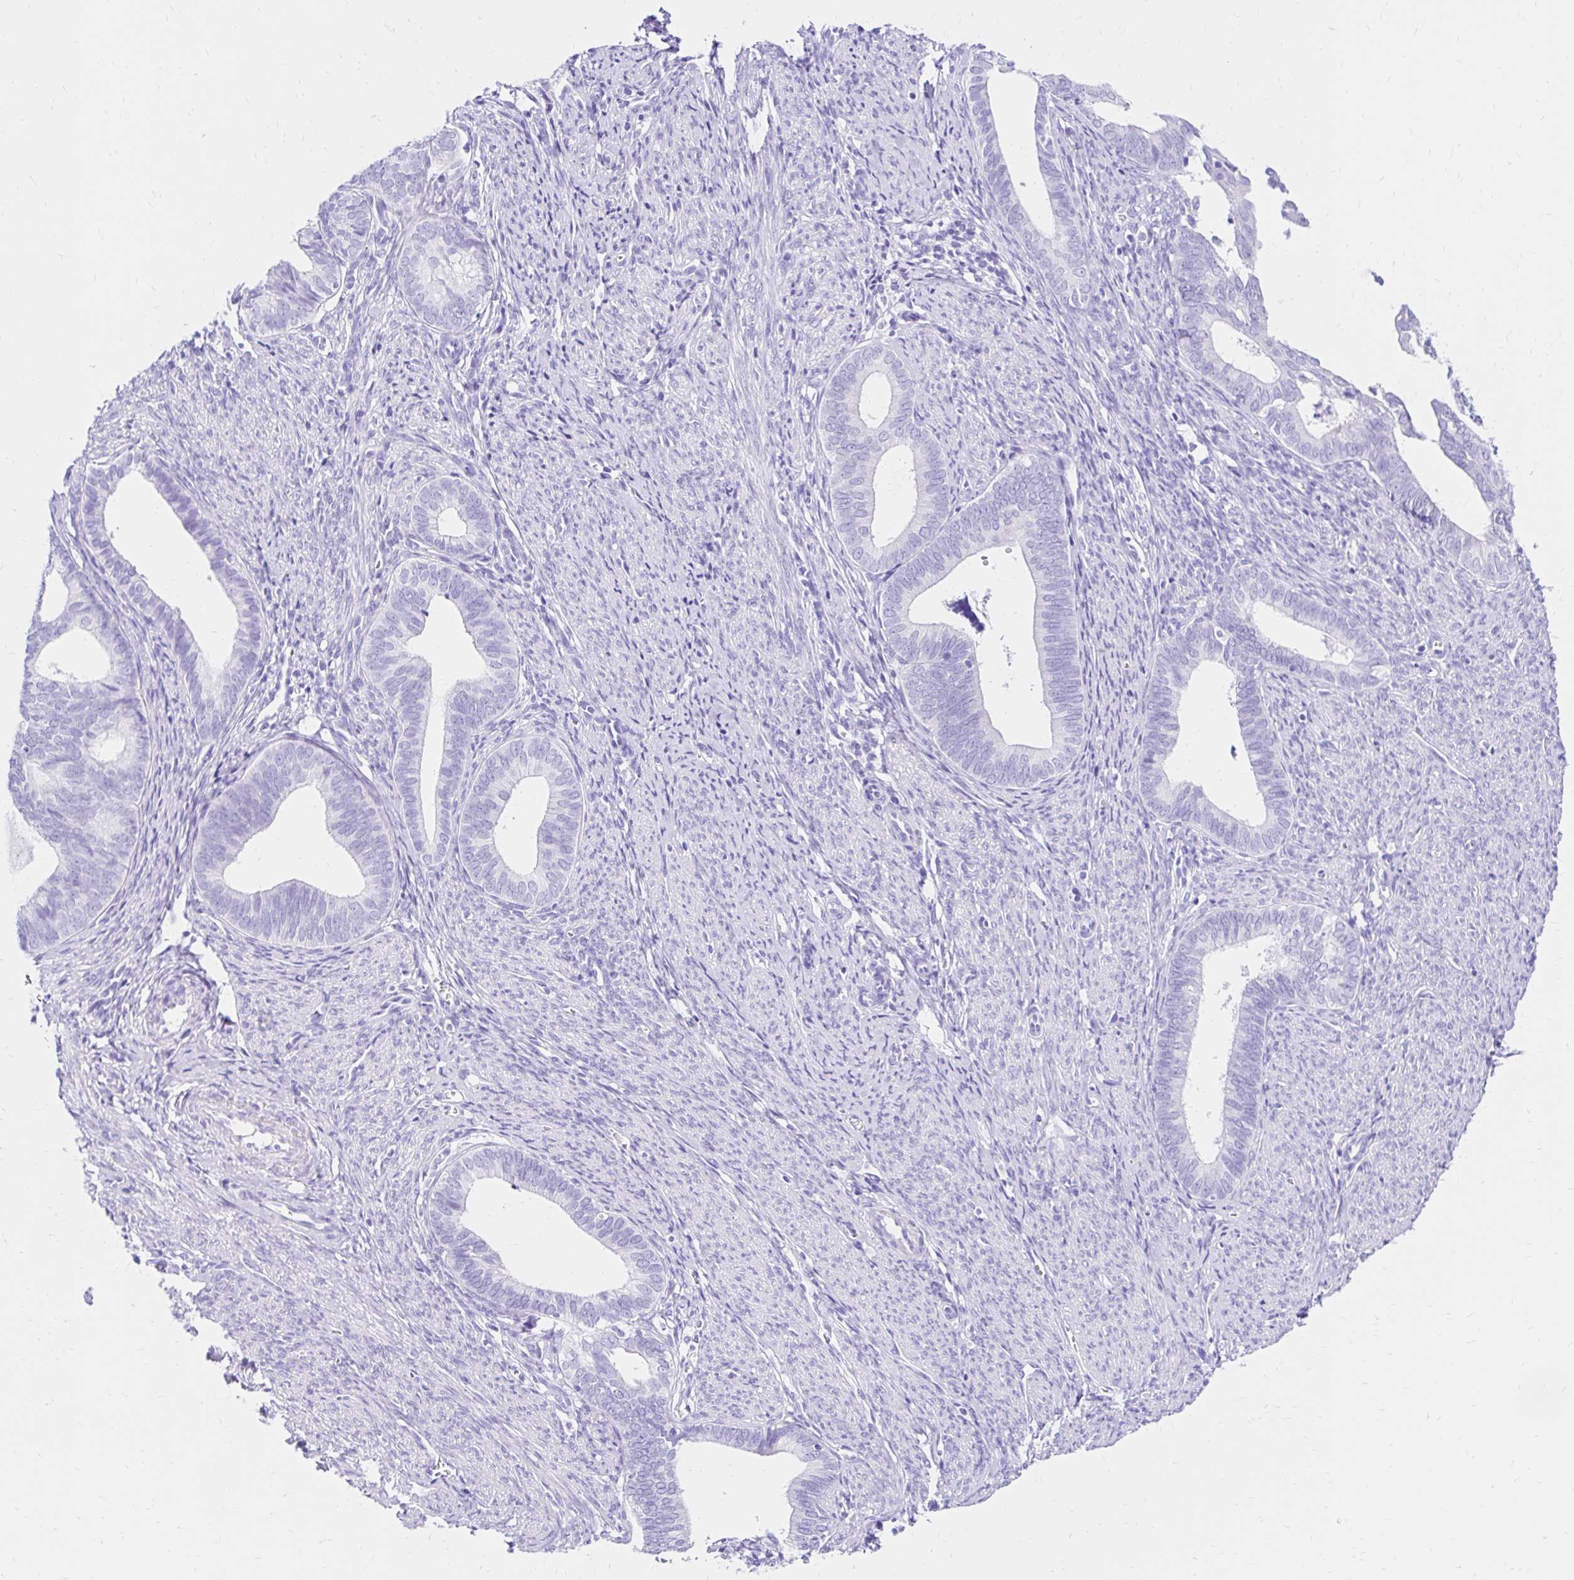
{"staining": {"intensity": "negative", "quantity": "none", "location": "none"}, "tissue": "endometrial cancer", "cell_type": "Tumor cells", "image_type": "cancer", "snomed": [{"axis": "morphology", "description": "Adenocarcinoma, NOS"}, {"axis": "topography", "description": "Endometrium"}], "caption": "Tumor cells are negative for brown protein staining in adenocarcinoma (endometrial).", "gene": "S100G", "patient": {"sex": "female", "age": 75}}